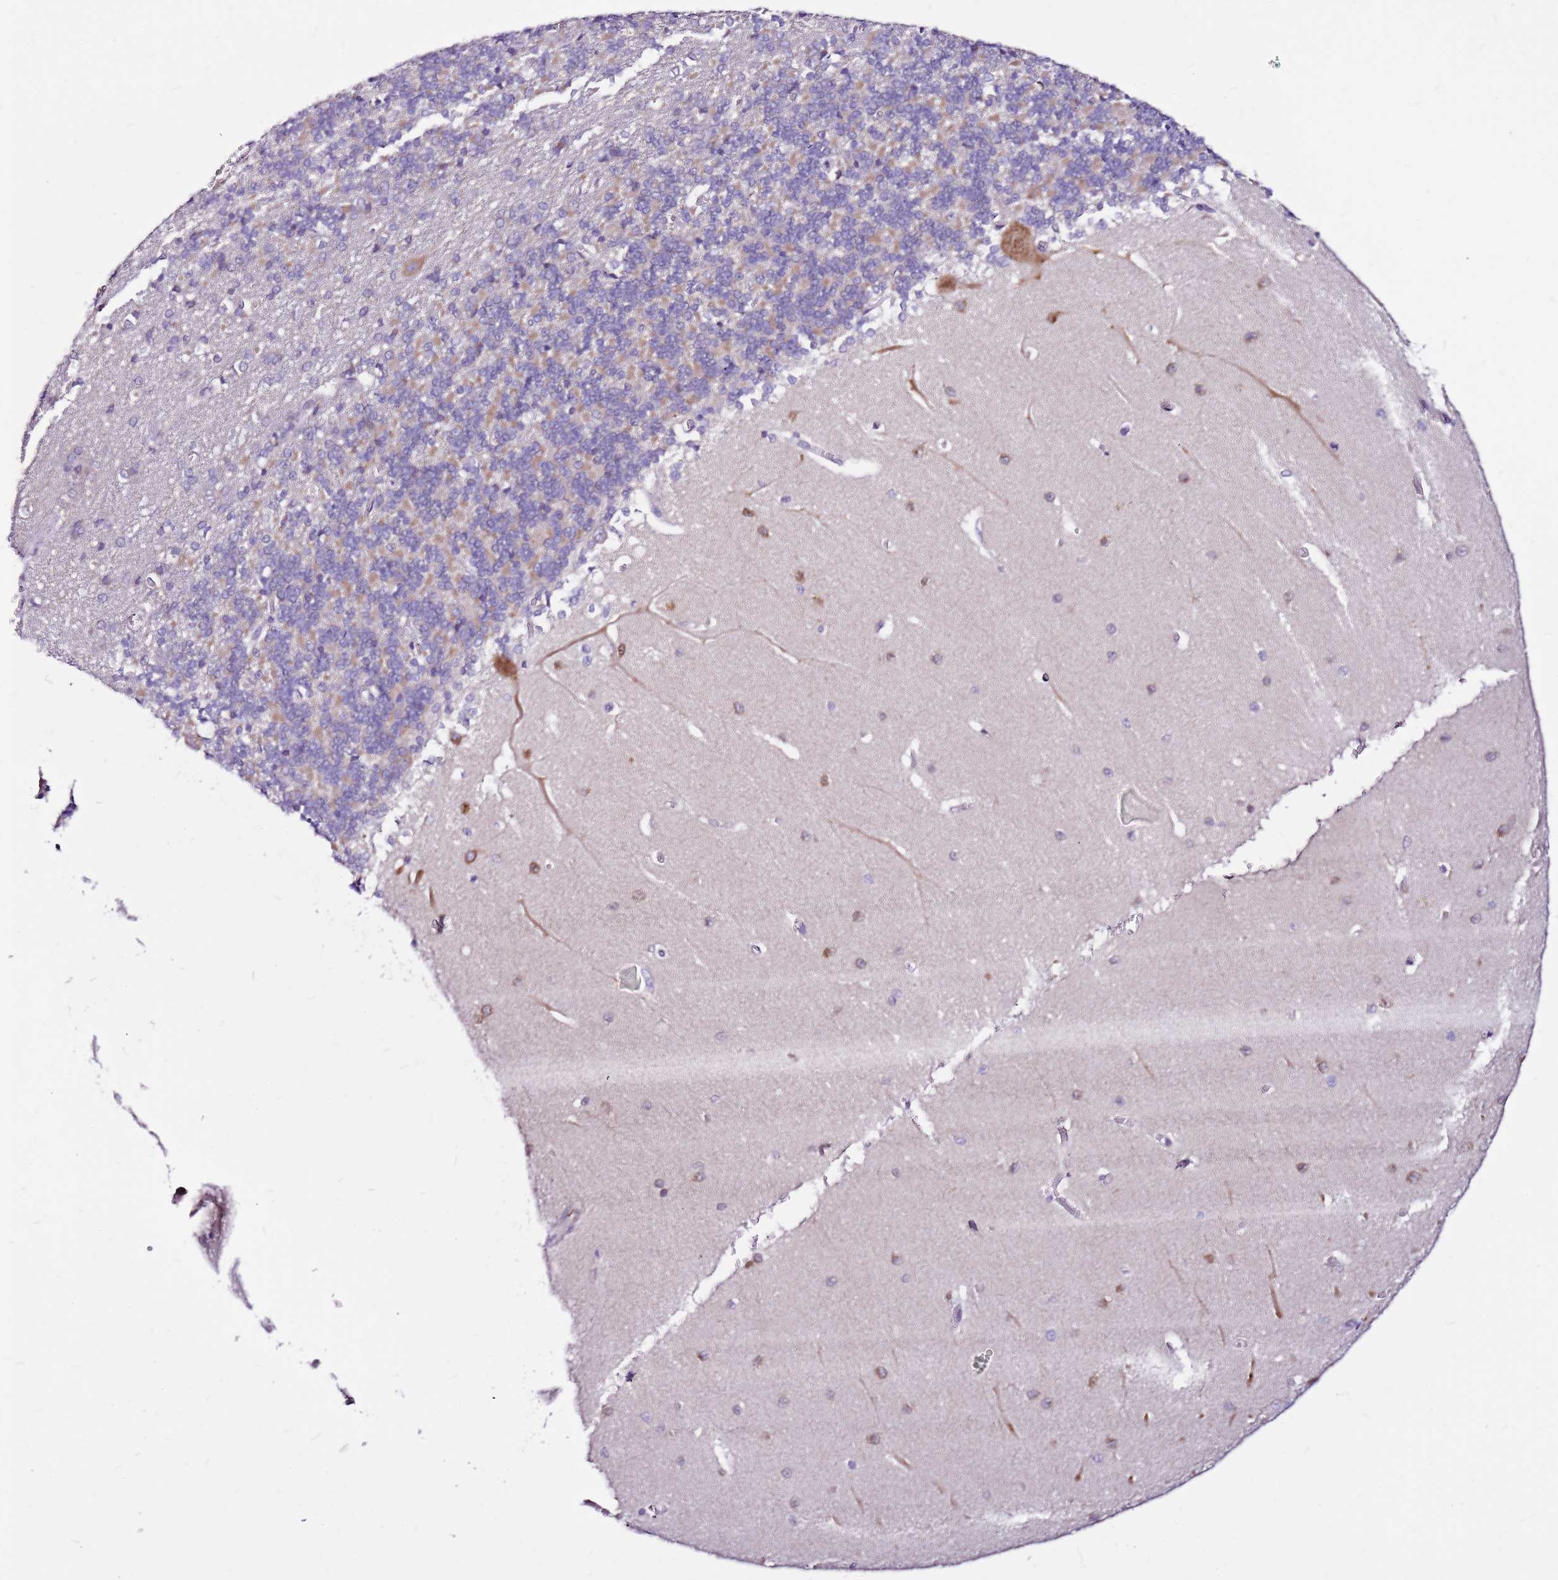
{"staining": {"intensity": "weak", "quantity": "<25%", "location": "cytoplasmic/membranous"}, "tissue": "cerebellum", "cell_type": "Cells in granular layer", "image_type": "normal", "snomed": [{"axis": "morphology", "description": "Normal tissue, NOS"}, {"axis": "topography", "description": "Cerebellum"}], "caption": "This is an immunohistochemistry (IHC) micrograph of normal cerebellum. There is no positivity in cells in granular layer.", "gene": "POLE3", "patient": {"sex": "male", "age": 37}}